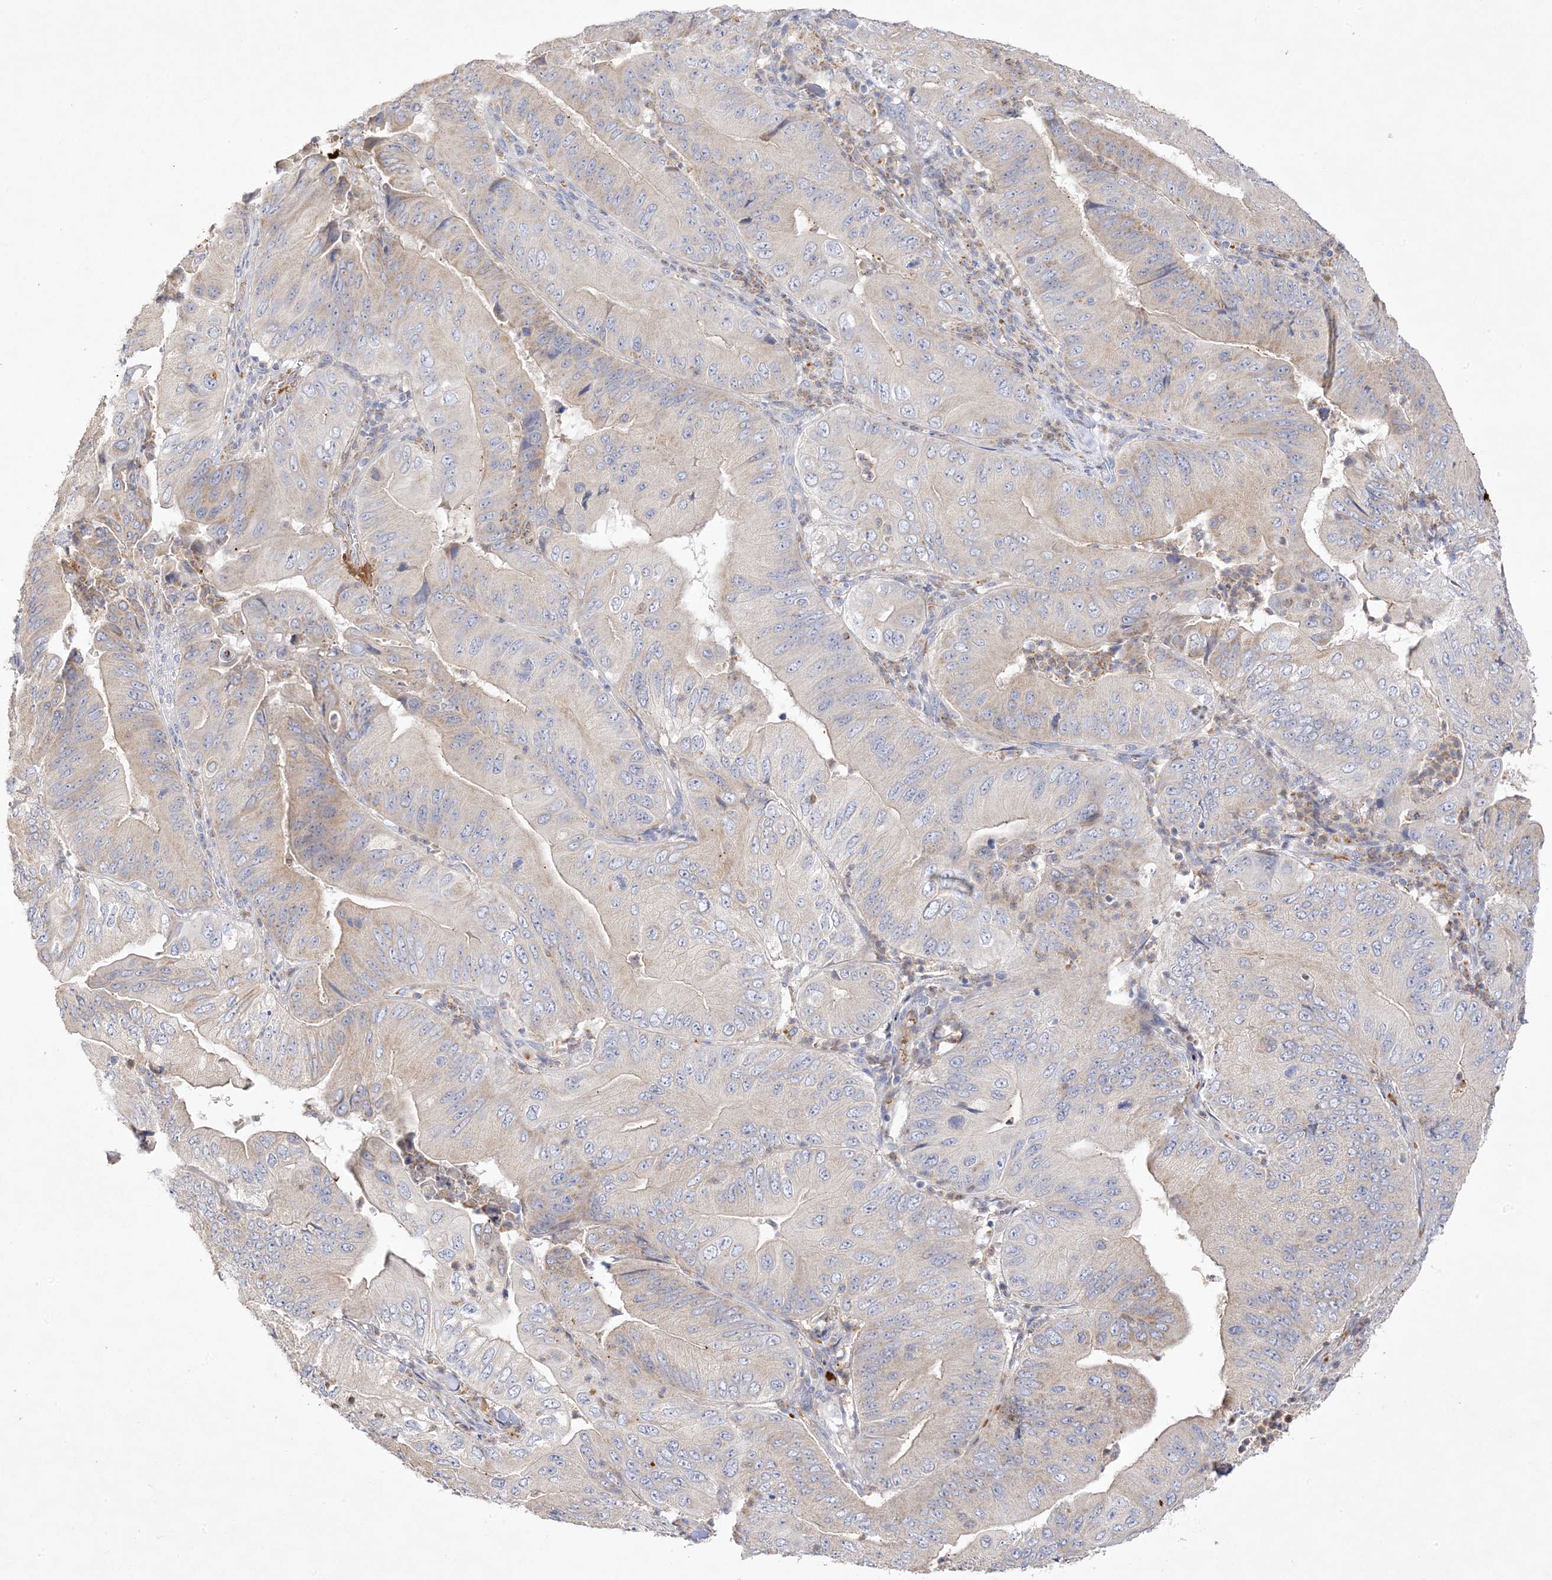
{"staining": {"intensity": "weak", "quantity": "<25%", "location": "cytoplasmic/membranous"}, "tissue": "pancreatic cancer", "cell_type": "Tumor cells", "image_type": "cancer", "snomed": [{"axis": "morphology", "description": "Adenocarcinoma, NOS"}, {"axis": "topography", "description": "Pancreas"}], "caption": "High power microscopy histopathology image of an IHC histopathology image of pancreatic cancer, revealing no significant staining in tumor cells.", "gene": "TRANK1", "patient": {"sex": "female", "age": 77}}